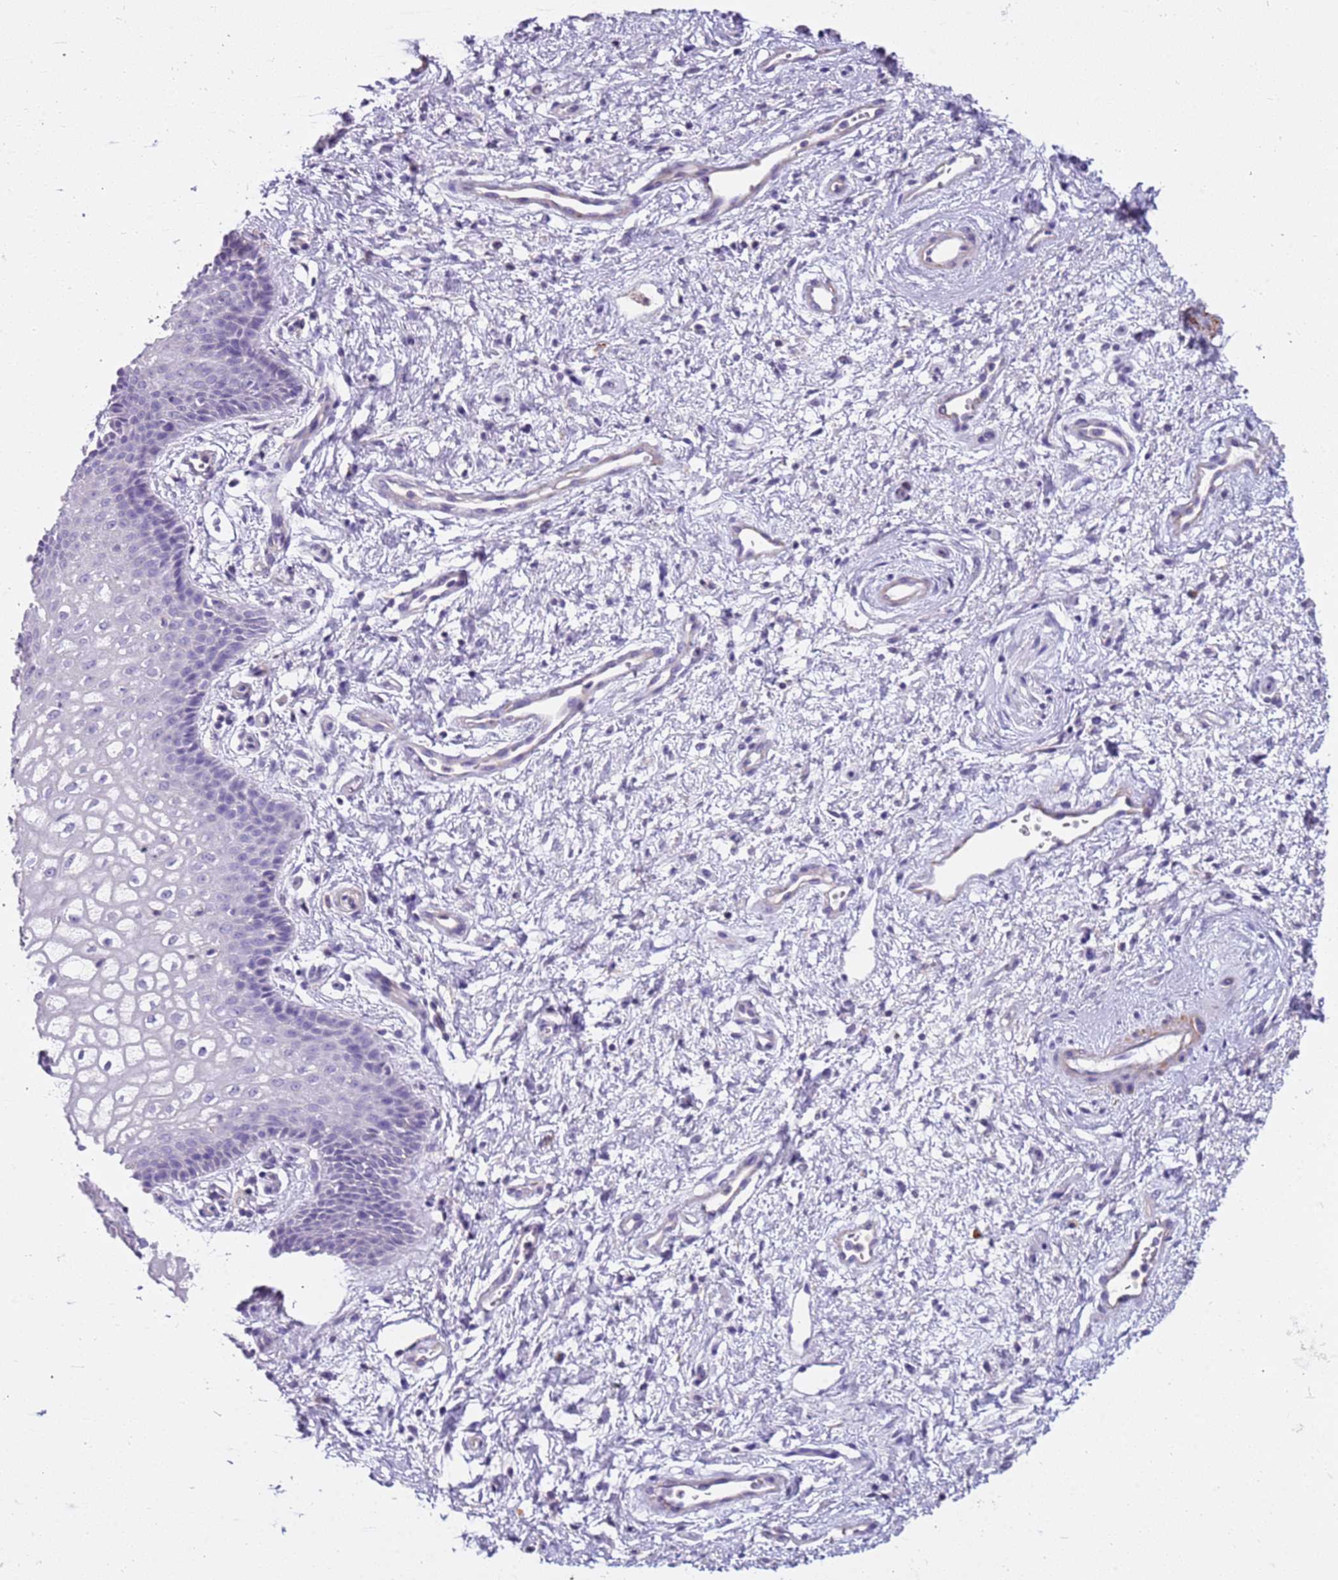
{"staining": {"intensity": "negative", "quantity": "none", "location": "none"}, "tissue": "vagina", "cell_type": "Squamous epithelial cells", "image_type": "normal", "snomed": [{"axis": "morphology", "description": "Normal tissue, NOS"}, {"axis": "topography", "description": "Vagina"}], "caption": "Protein analysis of normal vagina reveals no significant positivity in squamous epithelial cells.", "gene": "PCGF2", "patient": {"sex": "female", "age": 34}}